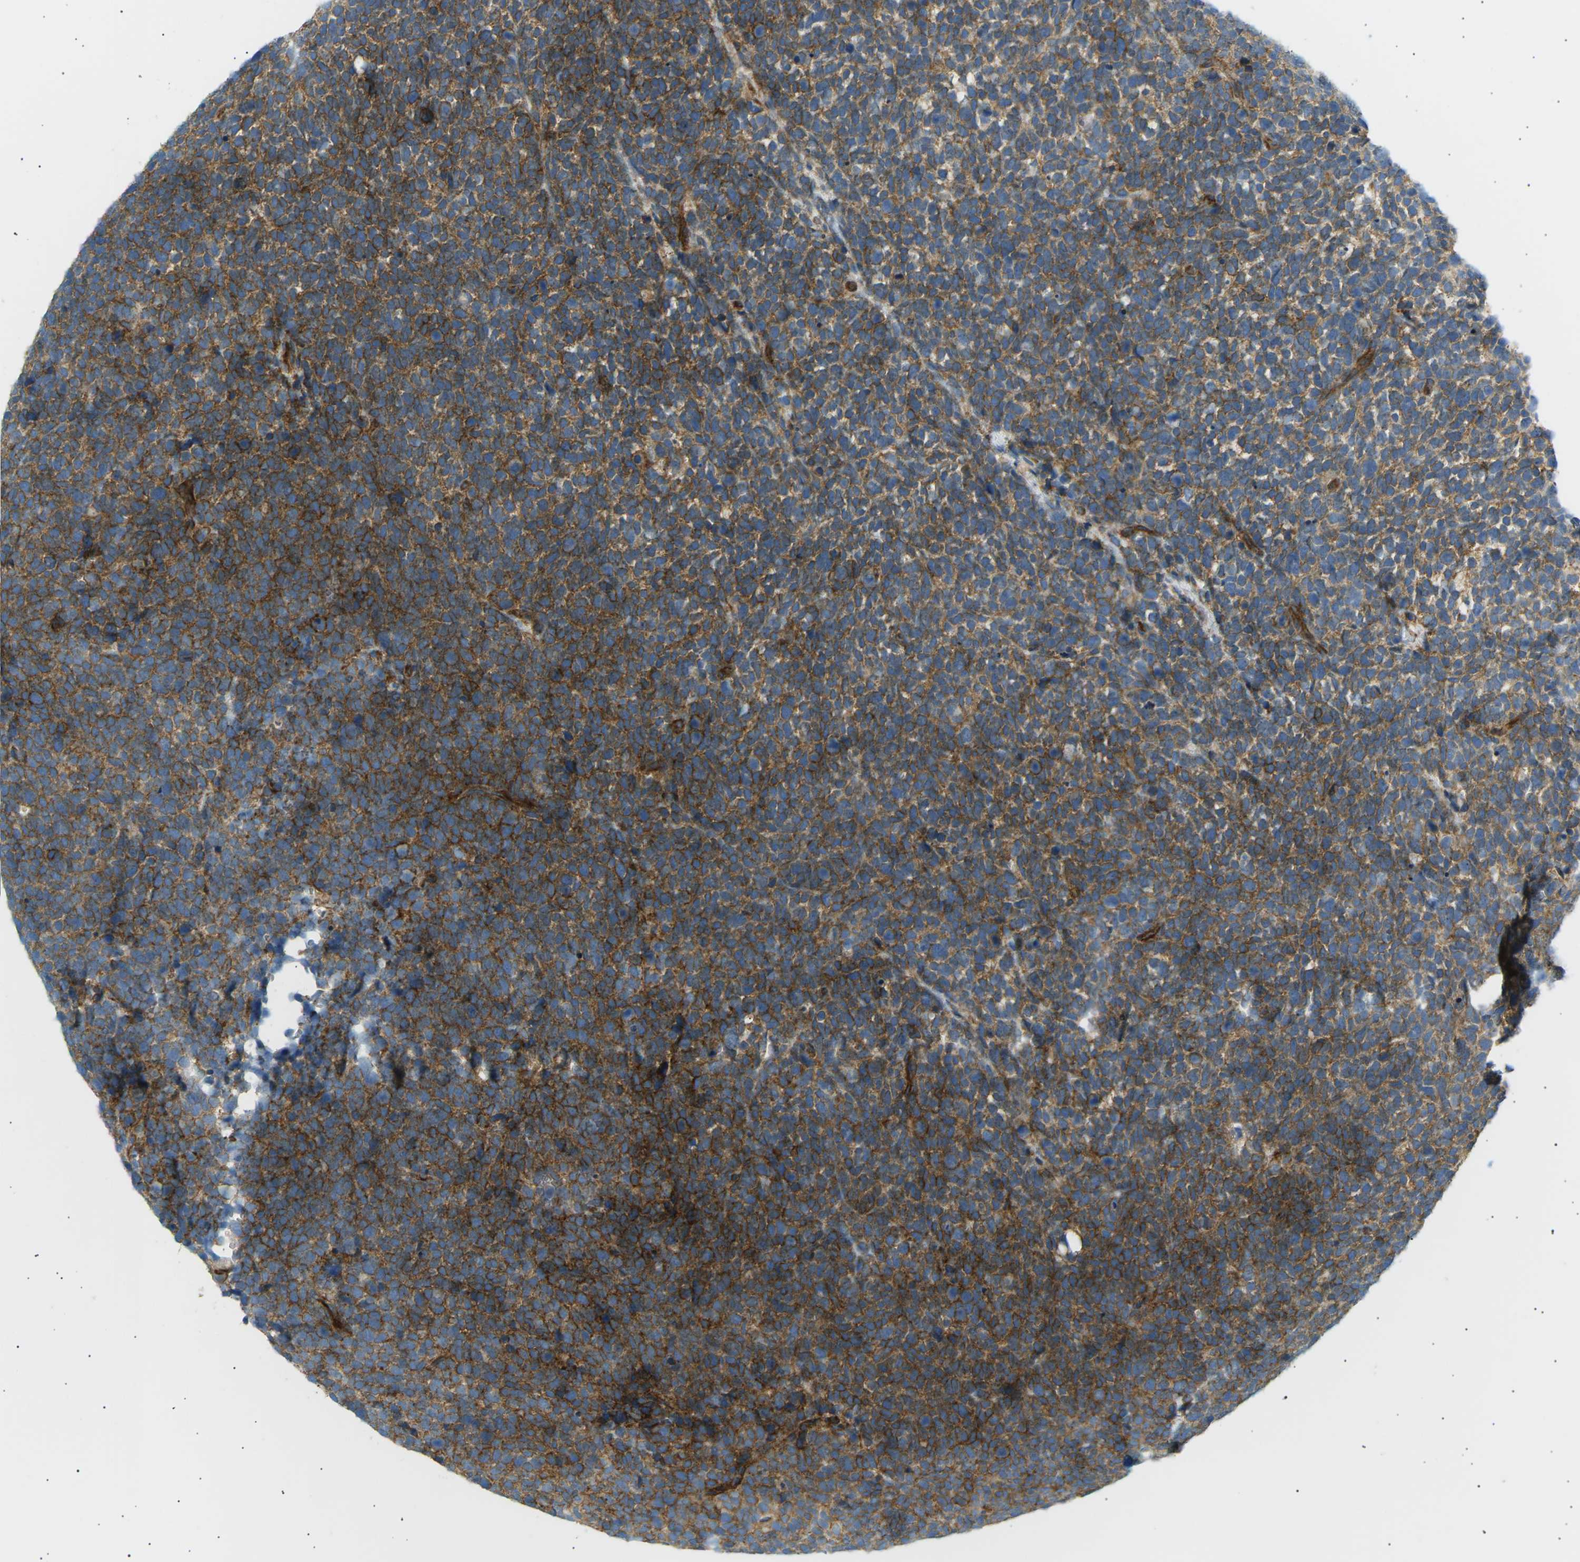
{"staining": {"intensity": "strong", "quantity": "25%-75%", "location": "cytoplasmic/membranous"}, "tissue": "urothelial cancer", "cell_type": "Tumor cells", "image_type": "cancer", "snomed": [{"axis": "morphology", "description": "Urothelial carcinoma, High grade"}, {"axis": "topography", "description": "Urinary bladder"}], "caption": "Strong cytoplasmic/membranous protein staining is seen in about 25%-75% of tumor cells in urothelial cancer.", "gene": "ATP2B4", "patient": {"sex": "female", "age": 82}}